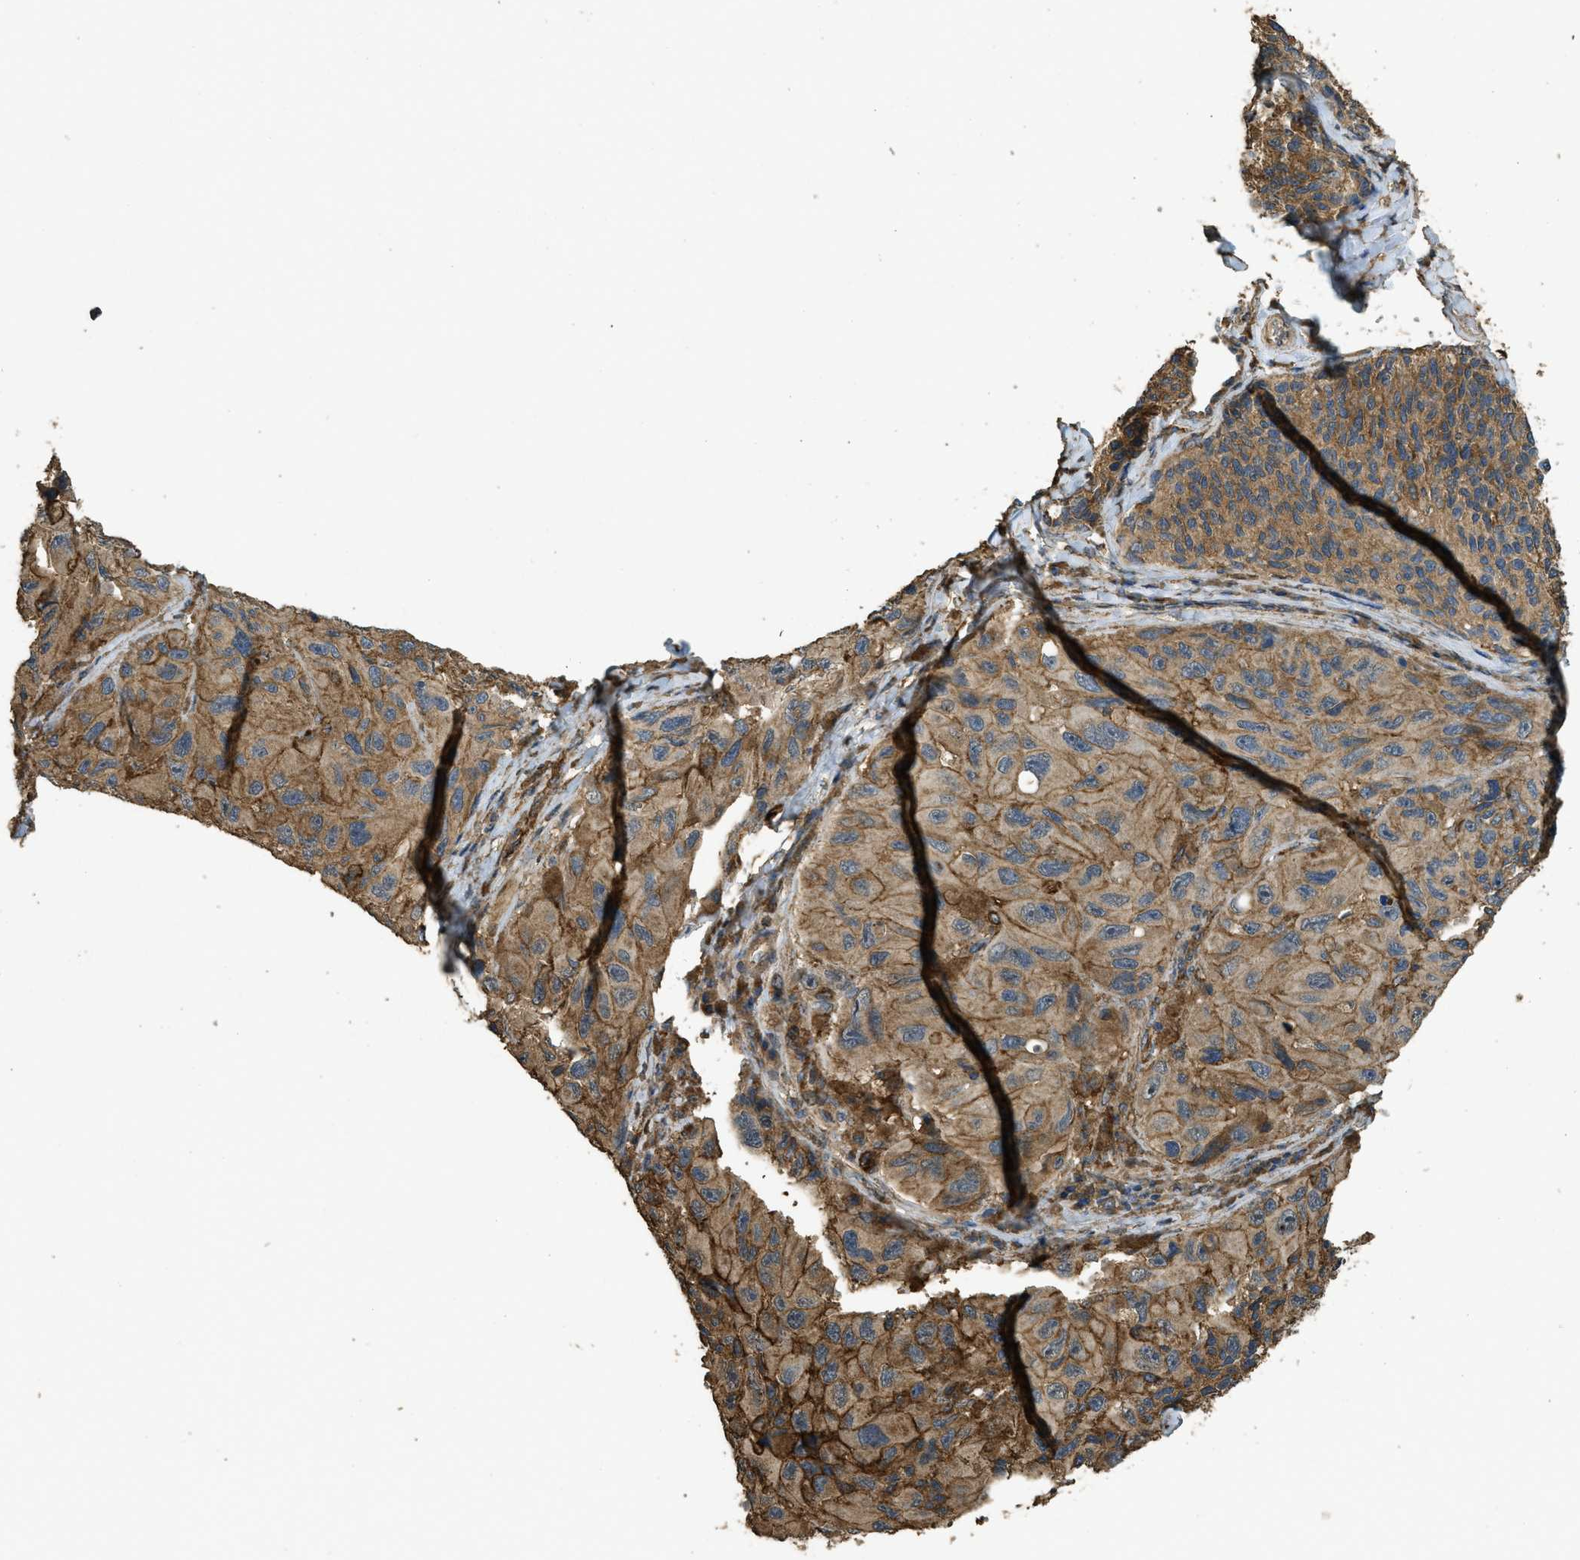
{"staining": {"intensity": "moderate", "quantity": ">75%", "location": "cytoplasmic/membranous"}, "tissue": "melanoma", "cell_type": "Tumor cells", "image_type": "cancer", "snomed": [{"axis": "morphology", "description": "Malignant melanoma, NOS"}, {"axis": "topography", "description": "Skin"}], "caption": "Melanoma tissue displays moderate cytoplasmic/membranous positivity in about >75% of tumor cells", "gene": "CD276", "patient": {"sex": "female", "age": 73}}